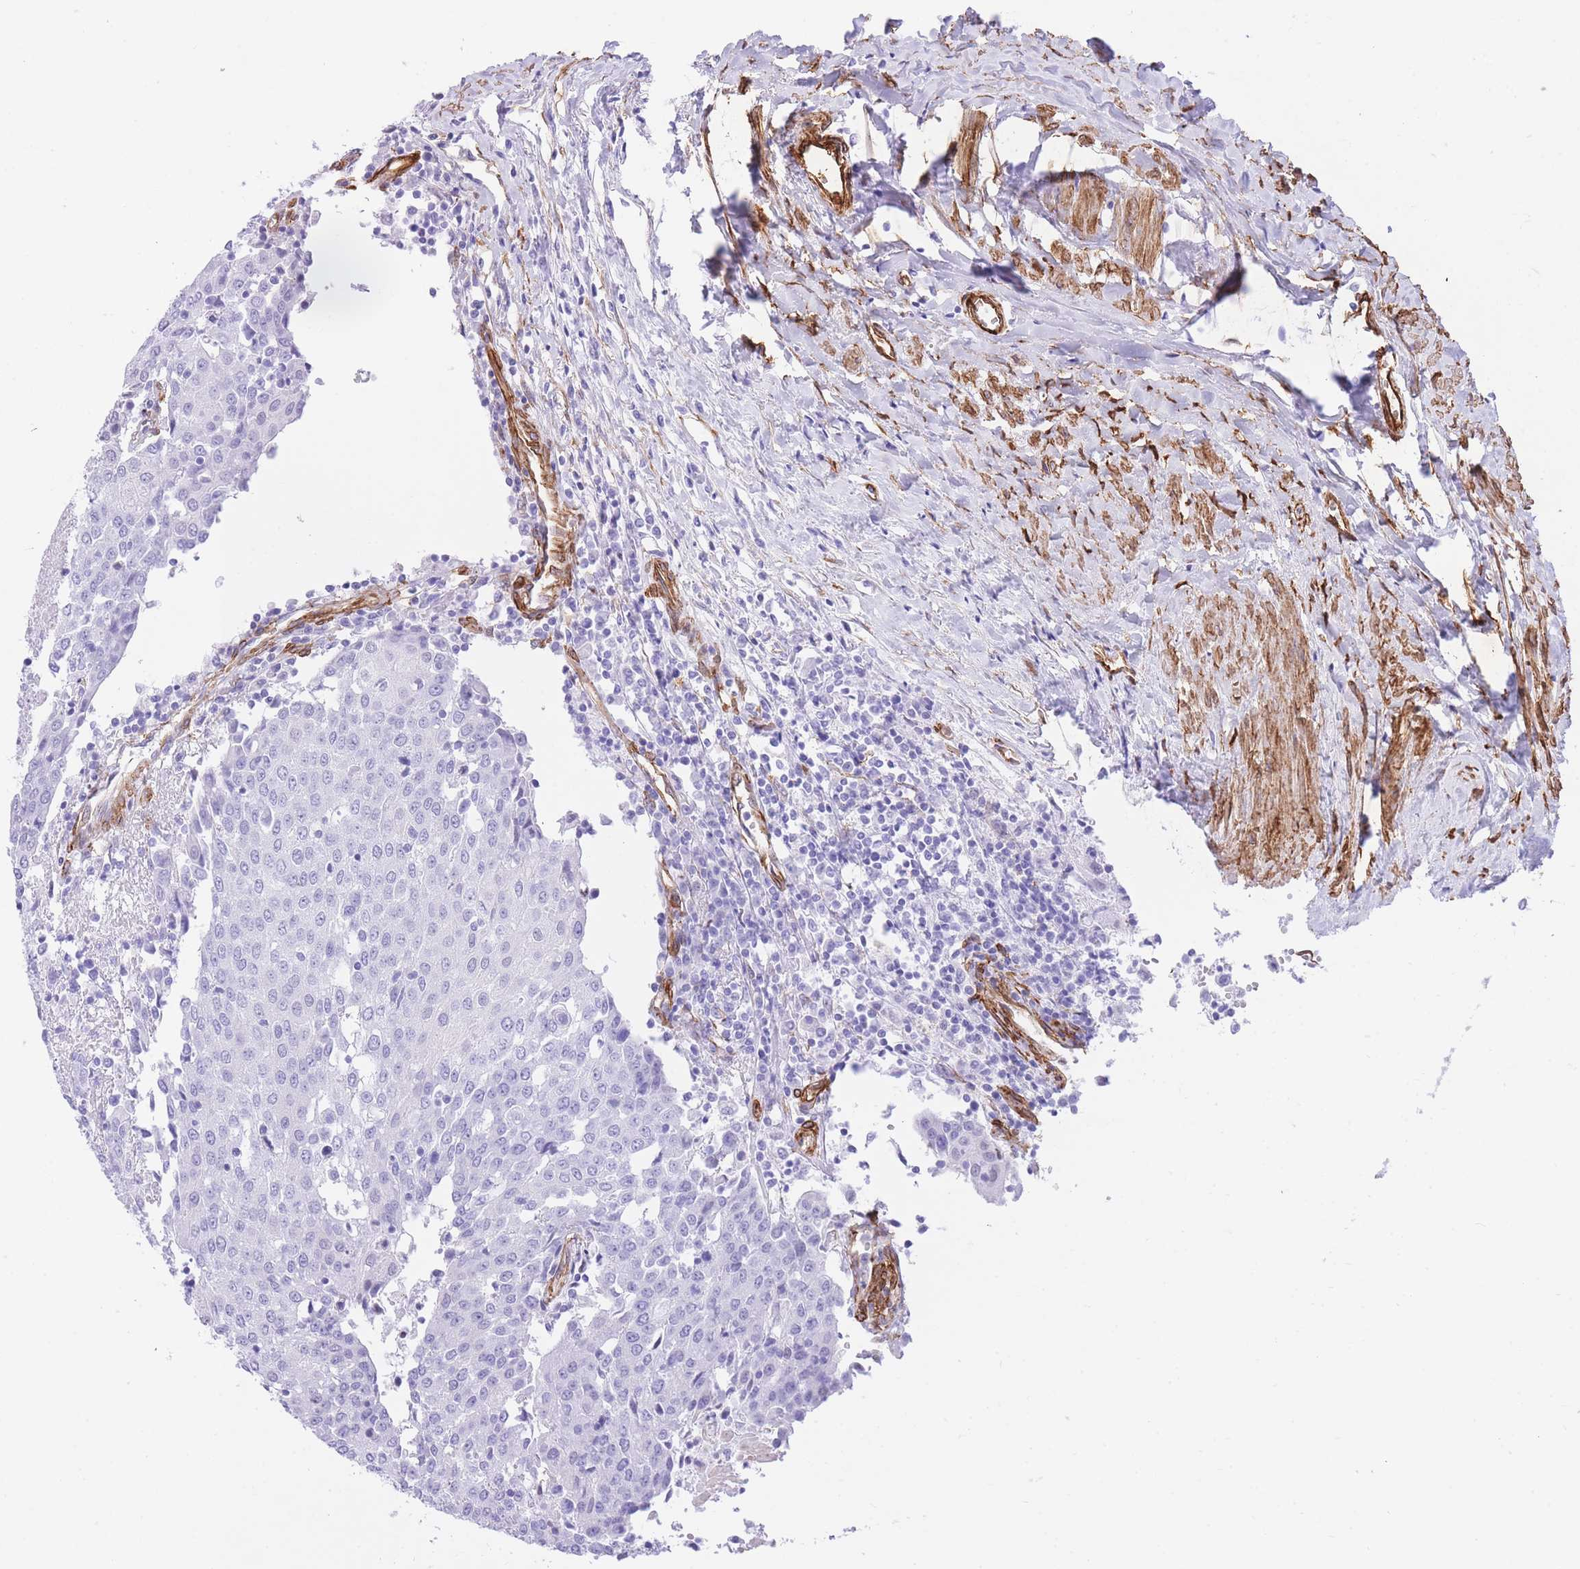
{"staining": {"intensity": "negative", "quantity": "none", "location": "none"}, "tissue": "urothelial cancer", "cell_type": "Tumor cells", "image_type": "cancer", "snomed": [{"axis": "morphology", "description": "Urothelial carcinoma, High grade"}, {"axis": "topography", "description": "Urinary bladder"}], "caption": "This is an IHC image of urothelial cancer. There is no staining in tumor cells.", "gene": "CAVIN1", "patient": {"sex": "female", "age": 85}}